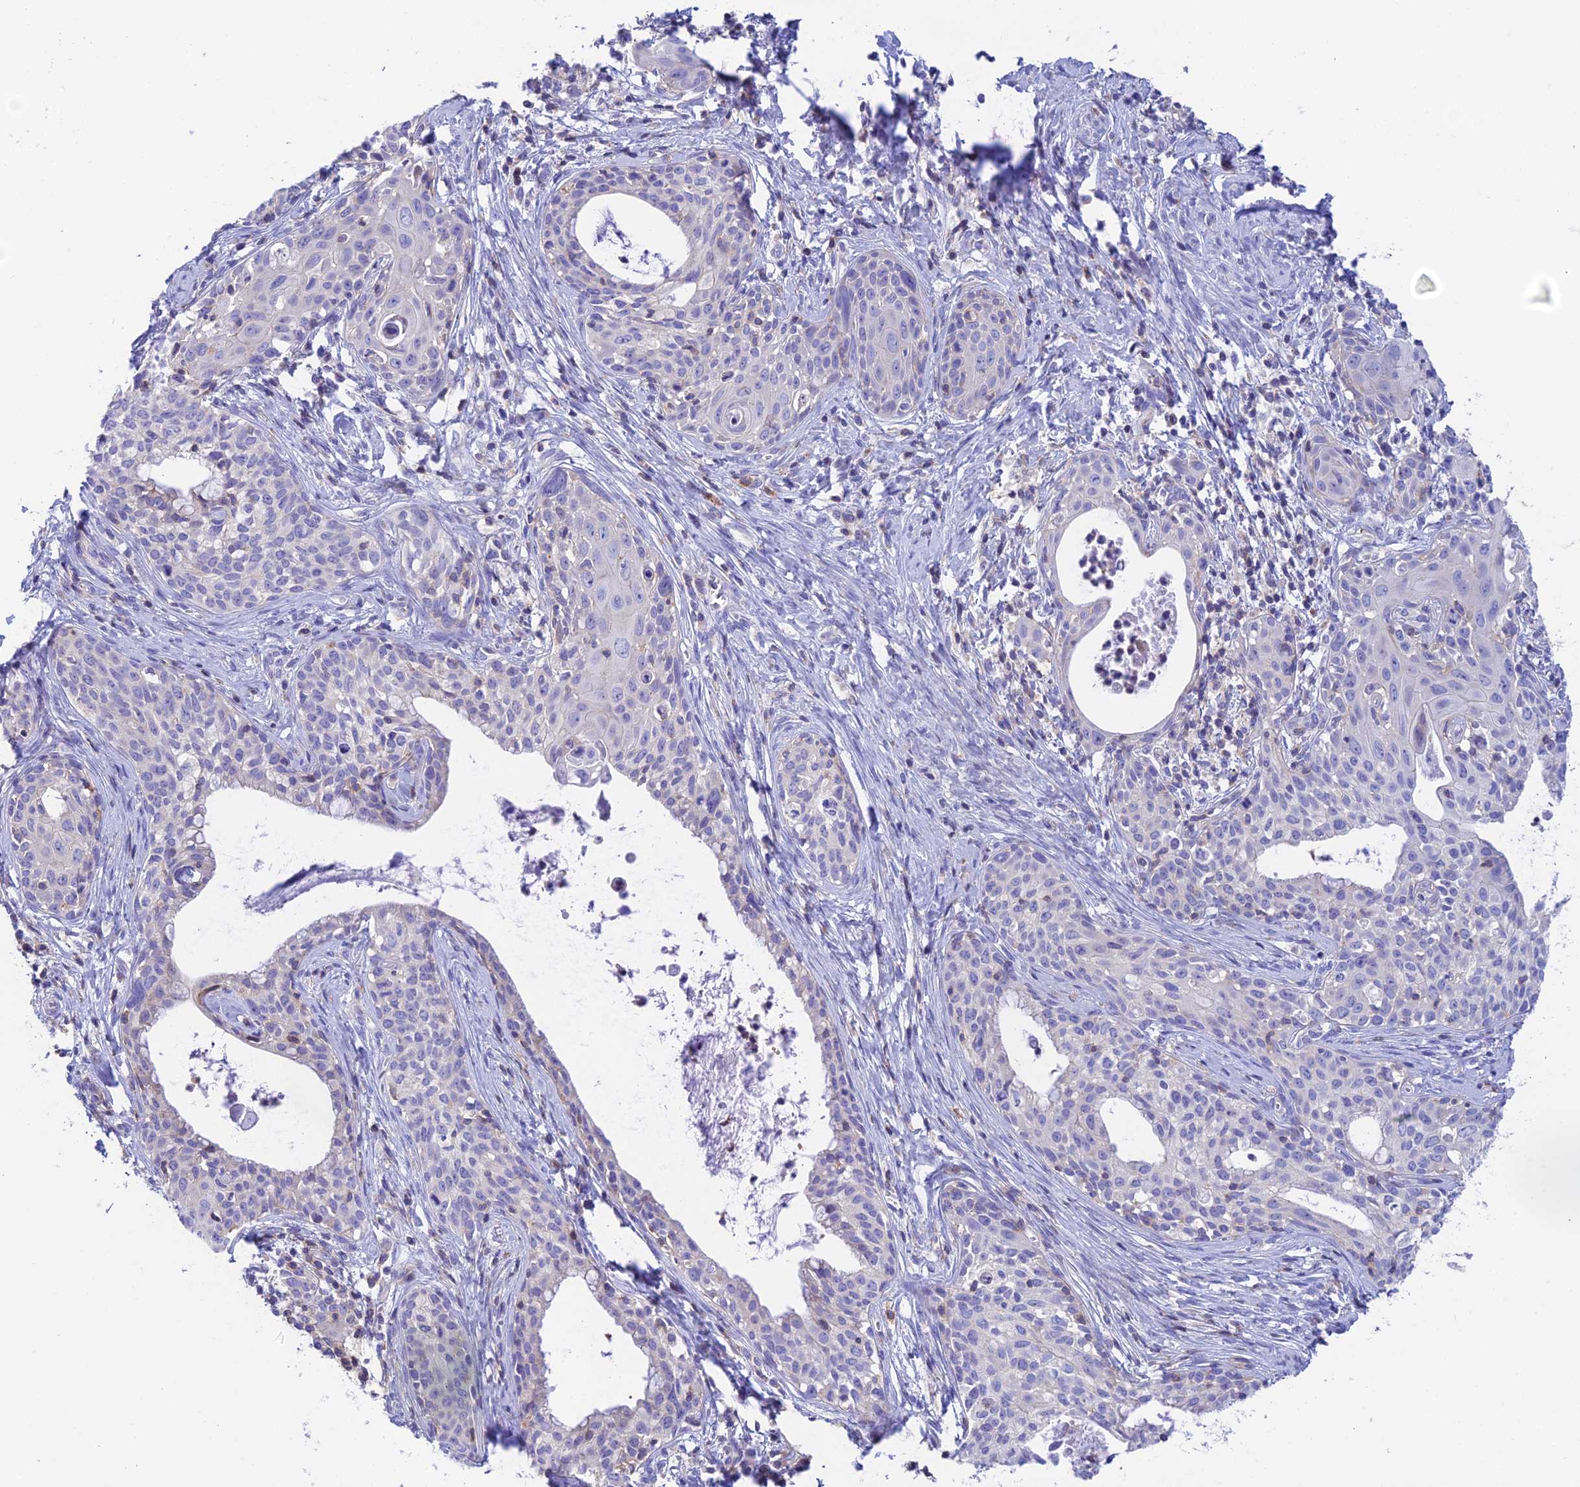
{"staining": {"intensity": "negative", "quantity": "none", "location": "none"}, "tissue": "cervical cancer", "cell_type": "Tumor cells", "image_type": "cancer", "snomed": [{"axis": "morphology", "description": "Squamous cell carcinoma, NOS"}, {"axis": "topography", "description": "Cervix"}], "caption": "Tumor cells show no significant positivity in cervical cancer. (Immunohistochemistry (ihc), brightfield microscopy, high magnification).", "gene": "PRIM1", "patient": {"sex": "female", "age": 52}}